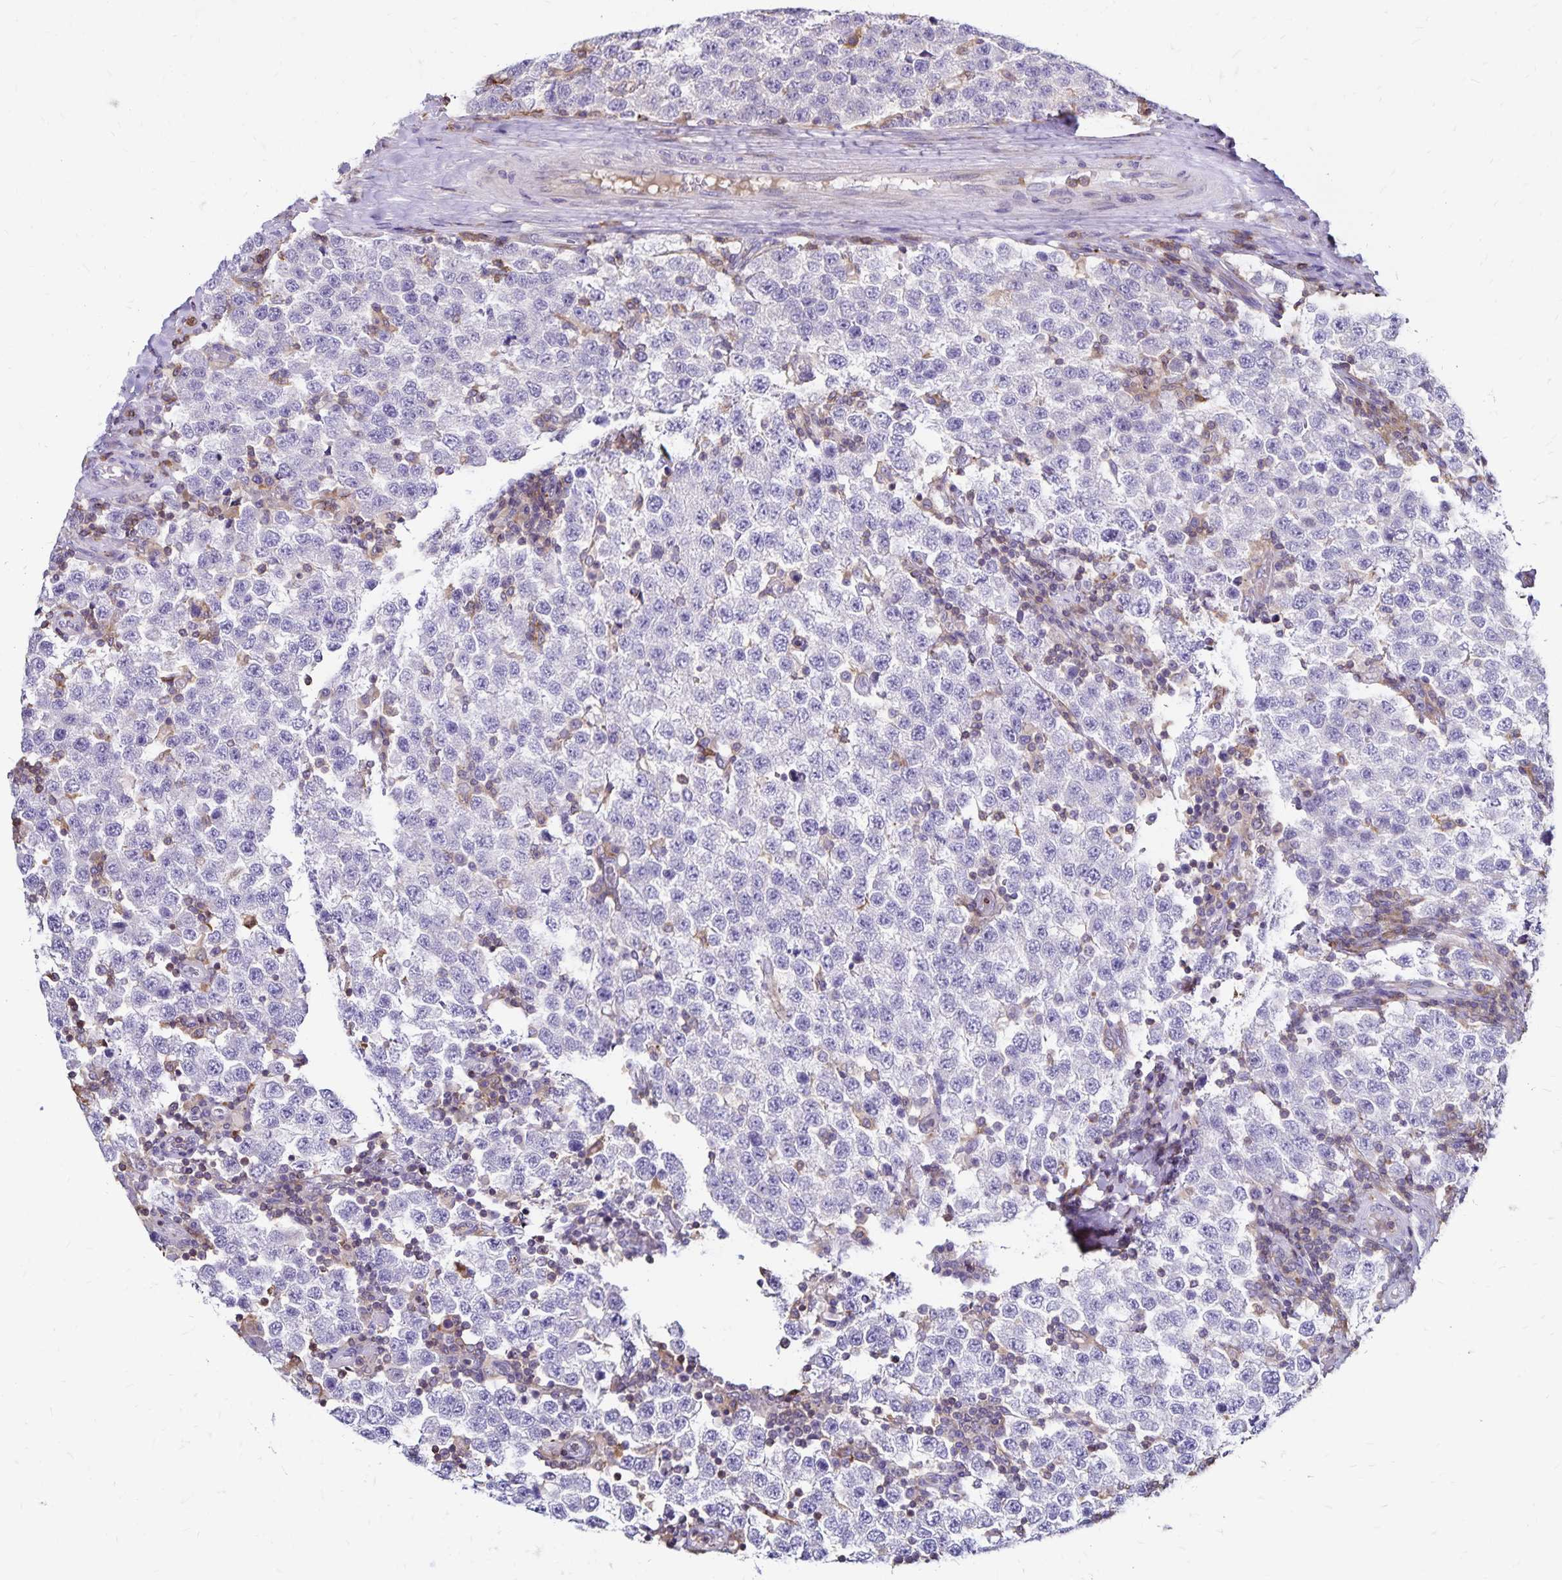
{"staining": {"intensity": "negative", "quantity": "none", "location": "none"}, "tissue": "testis cancer", "cell_type": "Tumor cells", "image_type": "cancer", "snomed": [{"axis": "morphology", "description": "Seminoma, NOS"}, {"axis": "topography", "description": "Testis"}], "caption": "Tumor cells show no significant protein staining in testis cancer.", "gene": "NAGPA", "patient": {"sex": "male", "age": 34}}